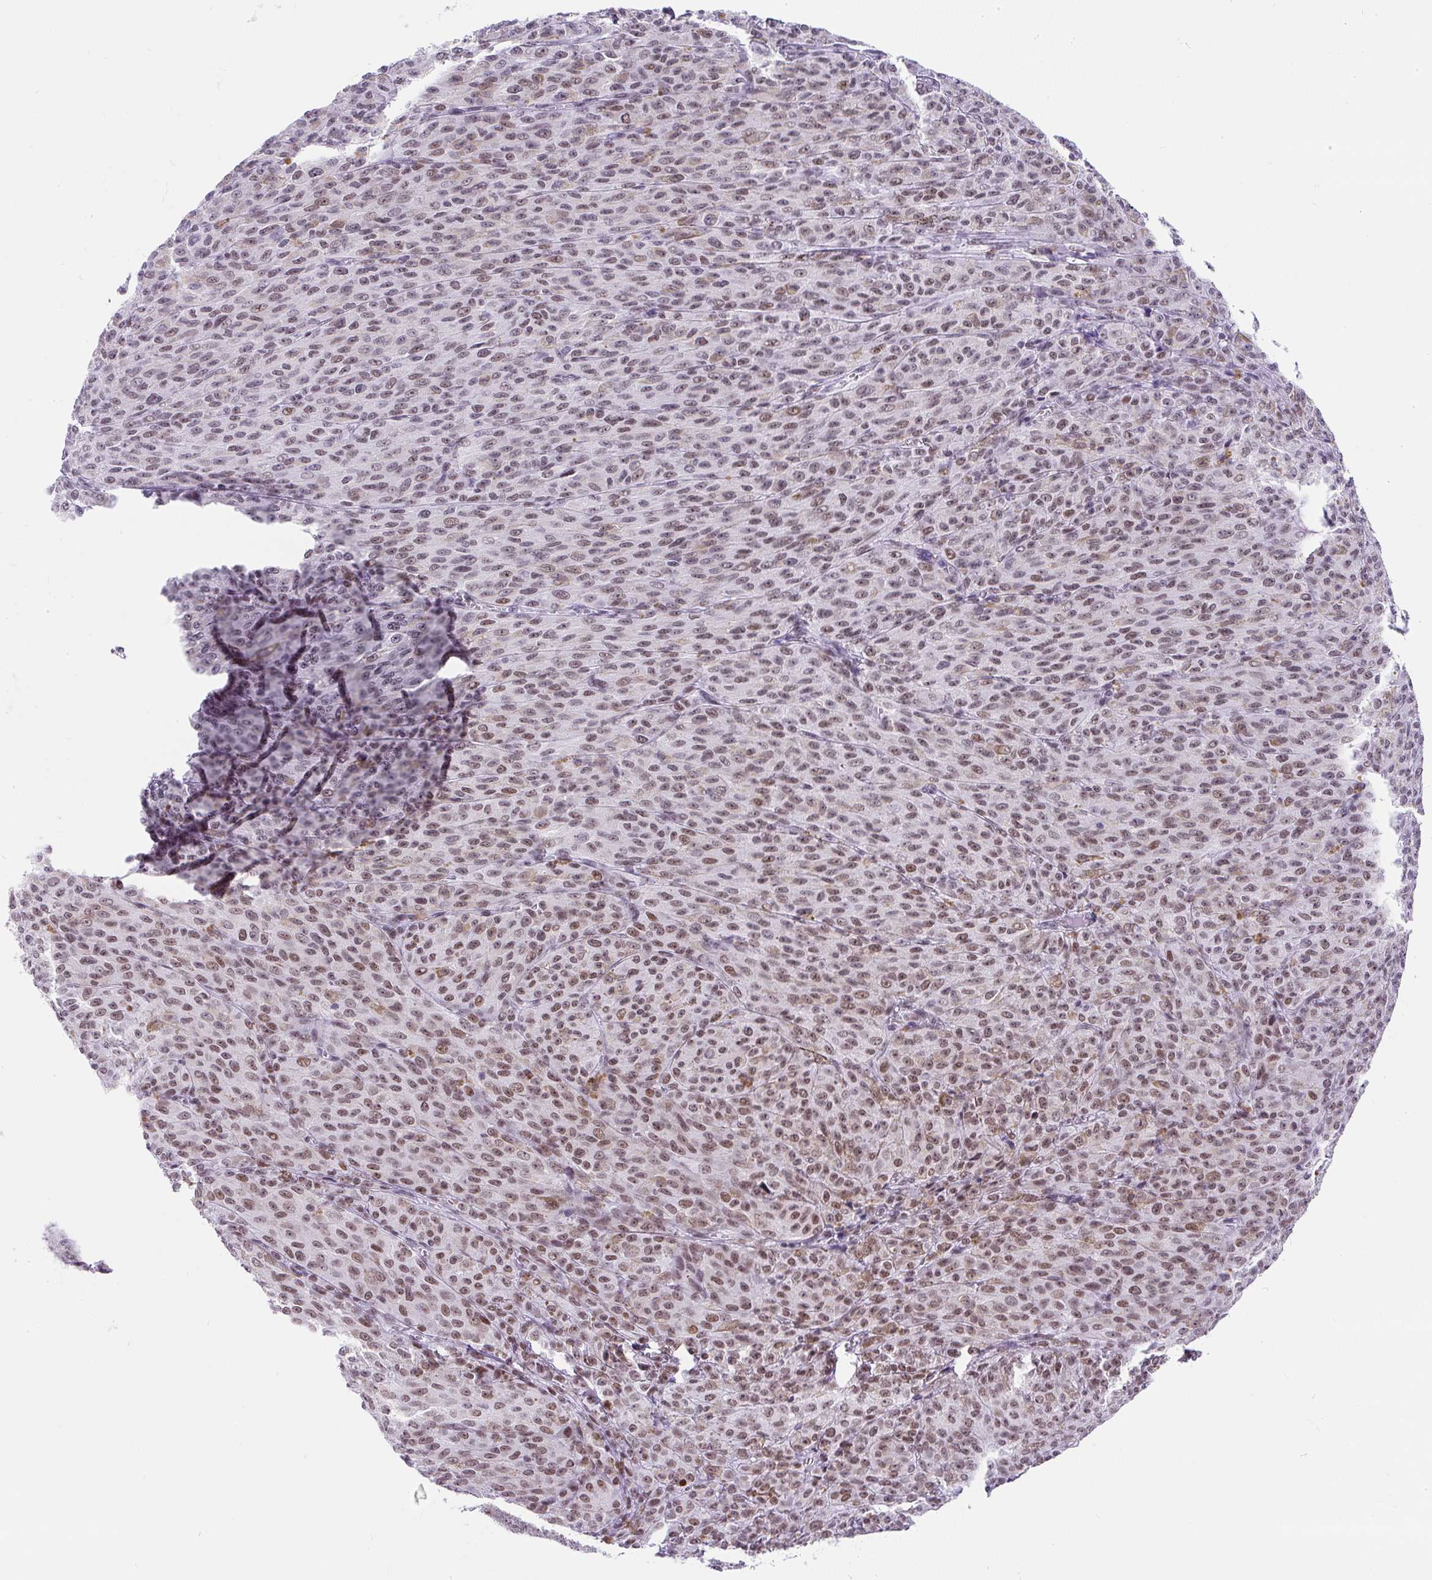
{"staining": {"intensity": "moderate", "quantity": ">75%", "location": "nuclear"}, "tissue": "melanoma", "cell_type": "Tumor cells", "image_type": "cancer", "snomed": [{"axis": "morphology", "description": "Malignant melanoma, NOS"}, {"axis": "topography", "description": "Skin"}], "caption": "Melanoma stained with immunohistochemistry (IHC) displays moderate nuclear positivity in approximately >75% of tumor cells. The protein of interest is shown in brown color, while the nuclei are stained blue.", "gene": "PLCXD2", "patient": {"sex": "female", "age": 52}}